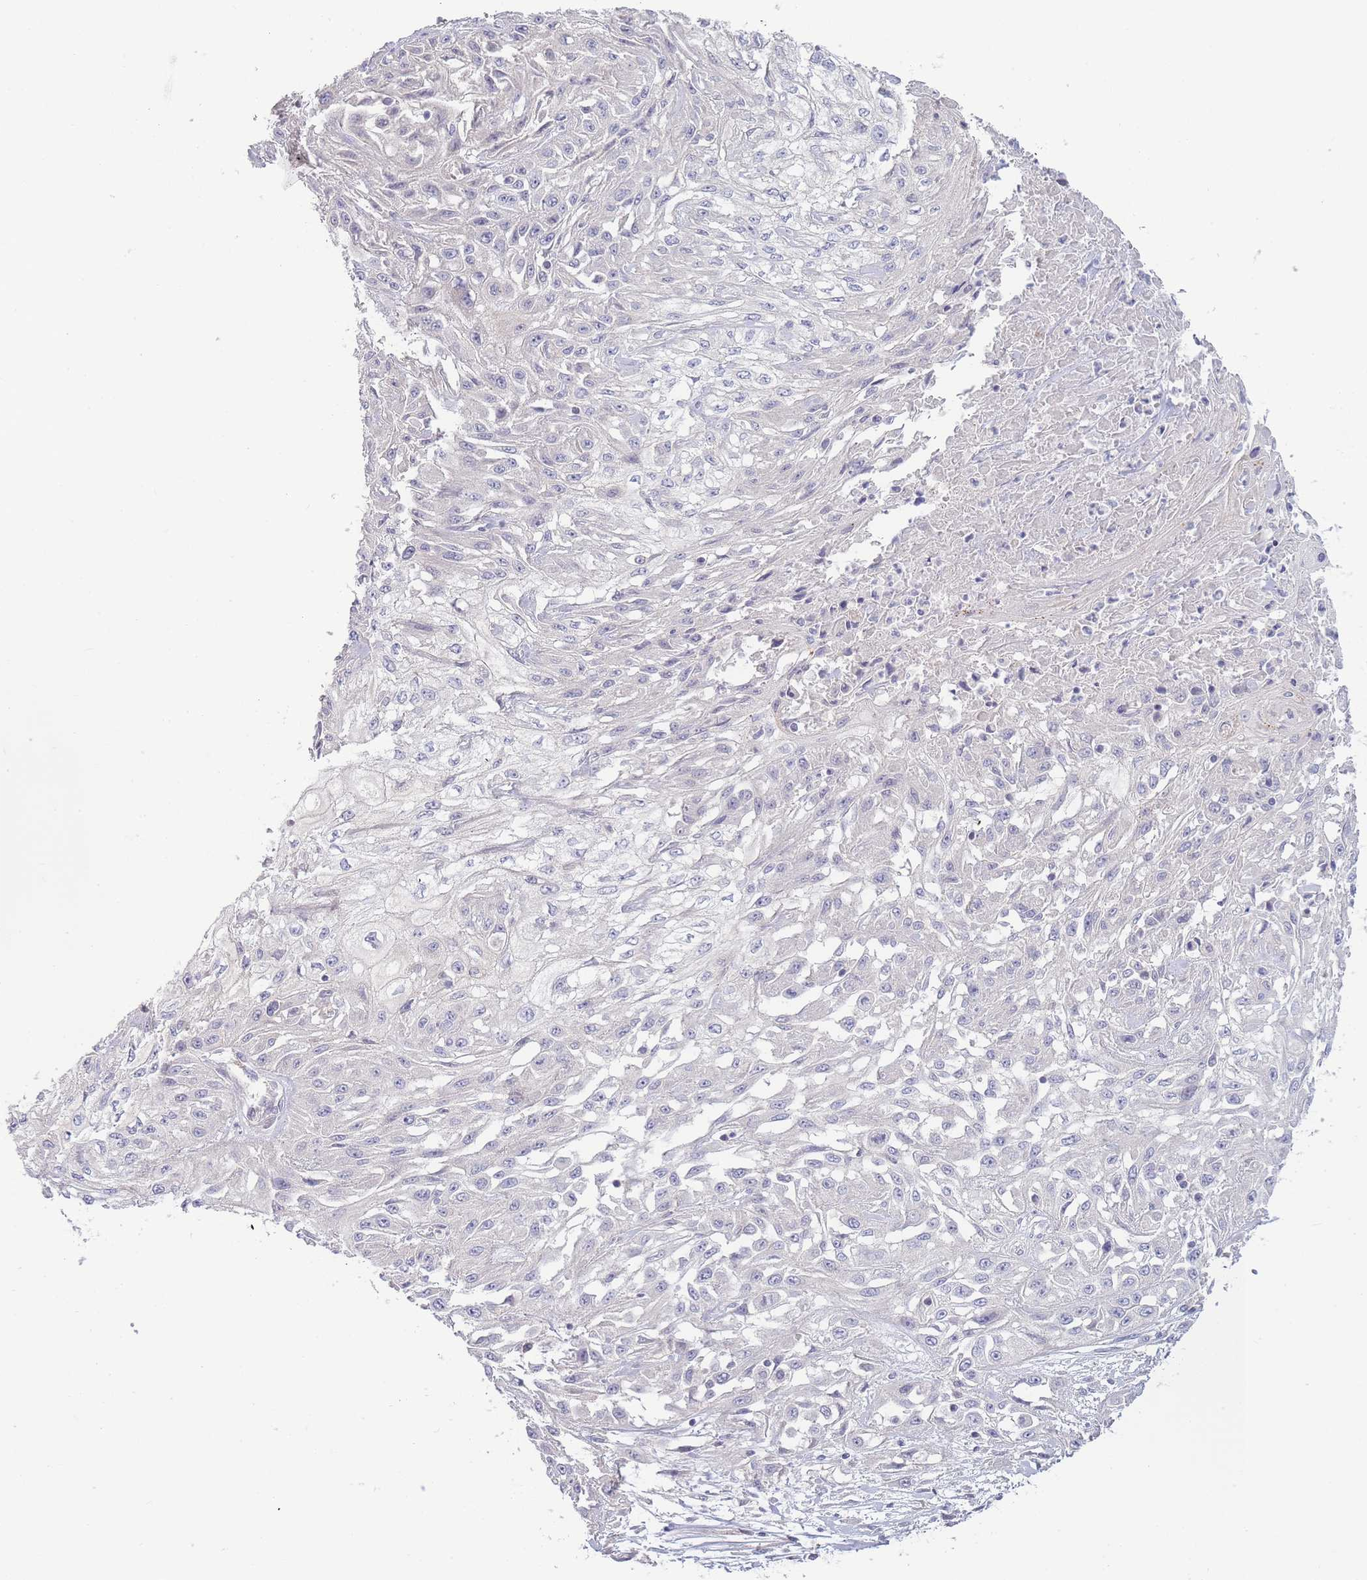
{"staining": {"intensity": "negative", "quantity": "none", "location": "none"}, "tissue": "skin cancer", "cell_type": "Tumor cells", "image_type": "cancer", "snomed": [{"axis": "morphology", "description": "Squamous cell carcinoma, NOS"}, {"axis": "morphology", "description": "Squamous cell carcinoma, metastatic, NOS"}, {"axis": "topography", "description": "Skin"}, {"axis": "topography", "description": "Lymph node"}], "caption": "Image shows no protein positivity in tumor cells of skin squamous cell carcinoma tissue. Brightfield microscopy of IHC stained with DAB (brown) and hematoxylin (blue), captured at high magnification.", "gene": "SPHKAP", "patient": {"sex": "male", "age": 75}}